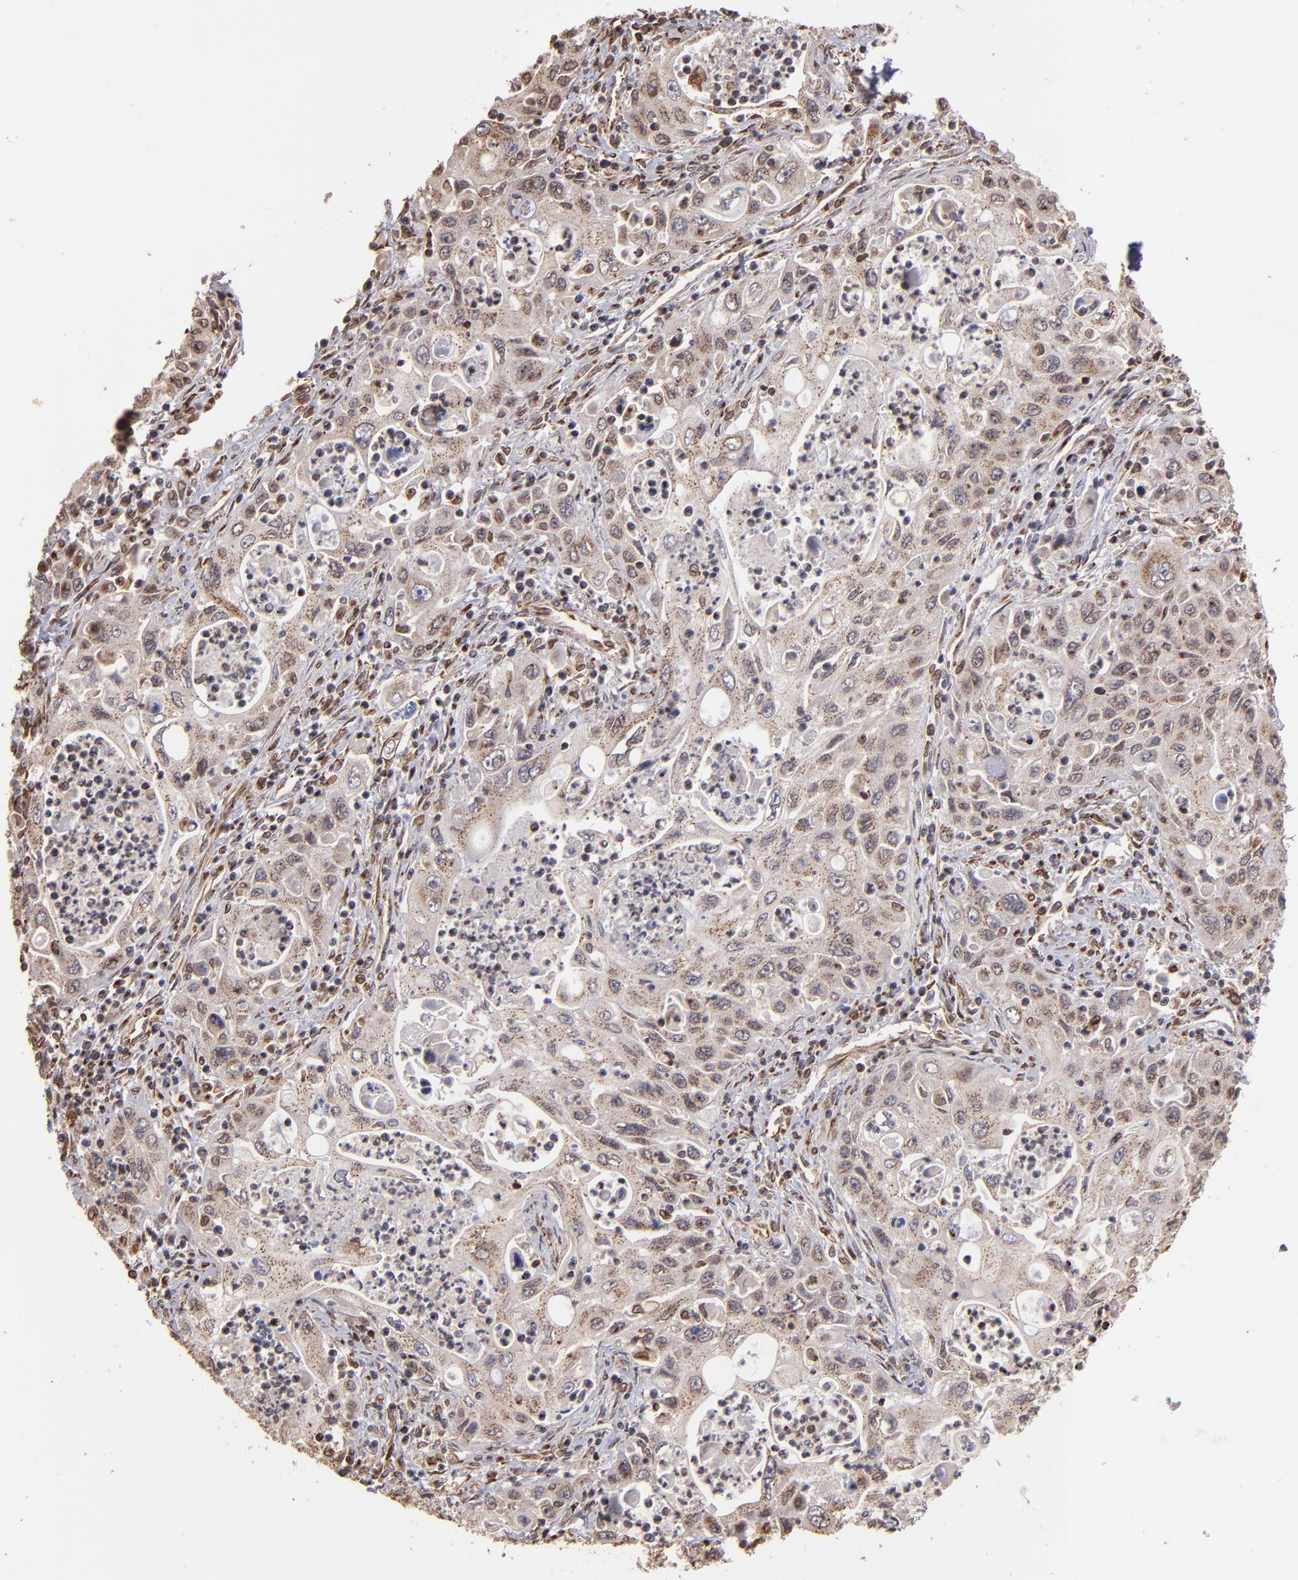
{"staining": {"intensity": "weak", "quantity": "<25%", "location": "cytoplasmic/membranous"}, "tissue": "pancreatic cancer", "cell_type": "Tumor cells", "image_type": "cancer", "snomed": [{"axis": "morphology", "description": "Adenocarcinoma, NOS"}, {"axis": "topography", "description": "Pancreas"}], "caption": "Micrograph shows no protein expression in tumor cells of pancreatic cancer tissue.", "gene": "TRIP11", "patient": {"sex": "male", "age": 70}}